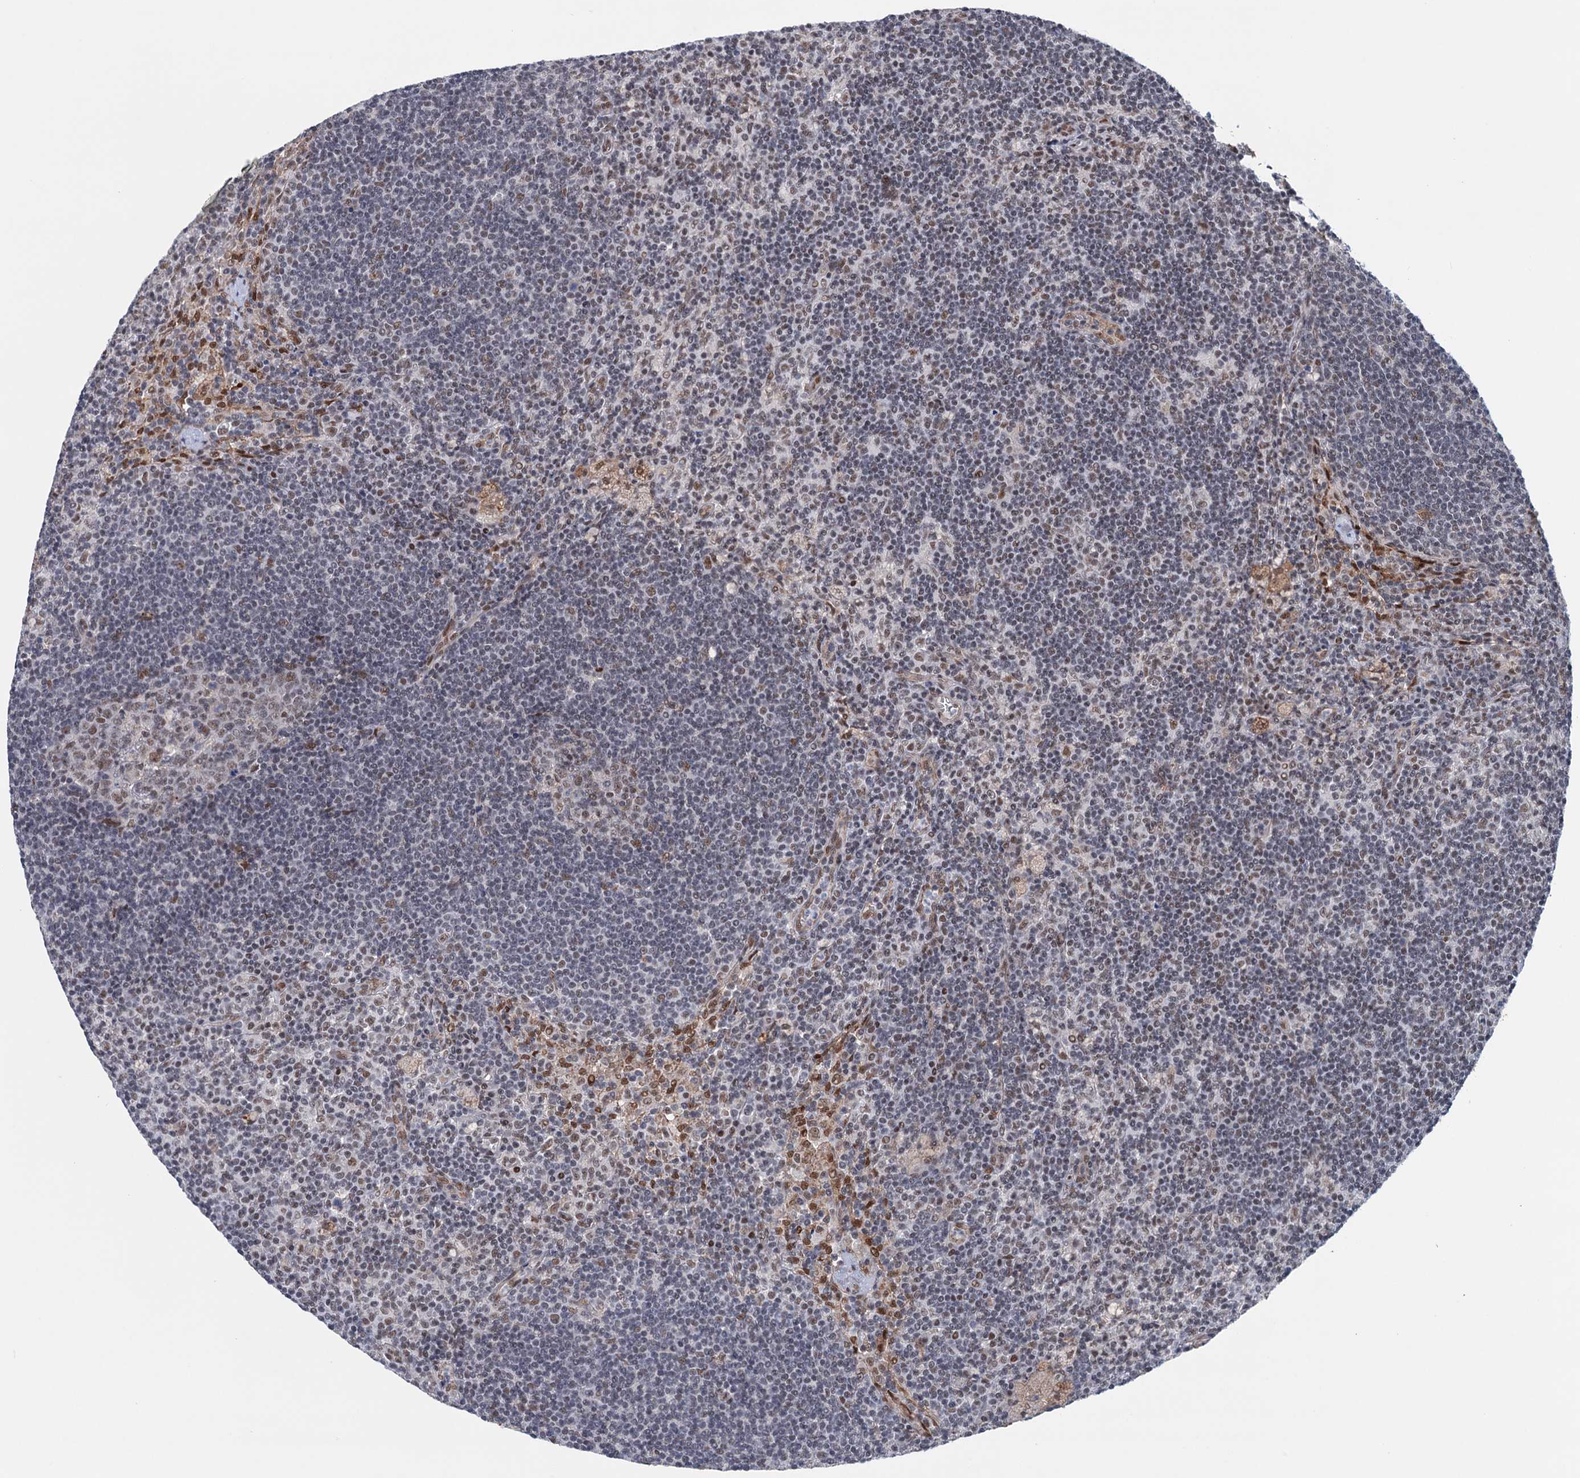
{"staining": {"intensity": "weak", "quantity": "25%-75%", "location": "nuclear"}, "tissue": "lymph node", "cell_type": "Germinal center cells", "image_type": "normal", "snomed": [{"axis": "morphology", "description": "Normal tissue, NOS"}, {"axis": "topography", "description": "Lymph node"}], "caption": "Immunohistochemistry (IHC) staining of normal lymph node, which exhibits low levels of weak nuclear expression in about 25%-75% of germinal center cells indicating weak nuclear protein expression. The staining was performed using DAB (3,3'-diaminobenzidine) (brown) for protein detection and nuclei were counterstained in hematoxylin (blue).", "gene": "FAM53A", "patient": {"sex": "male", "age": 69}}